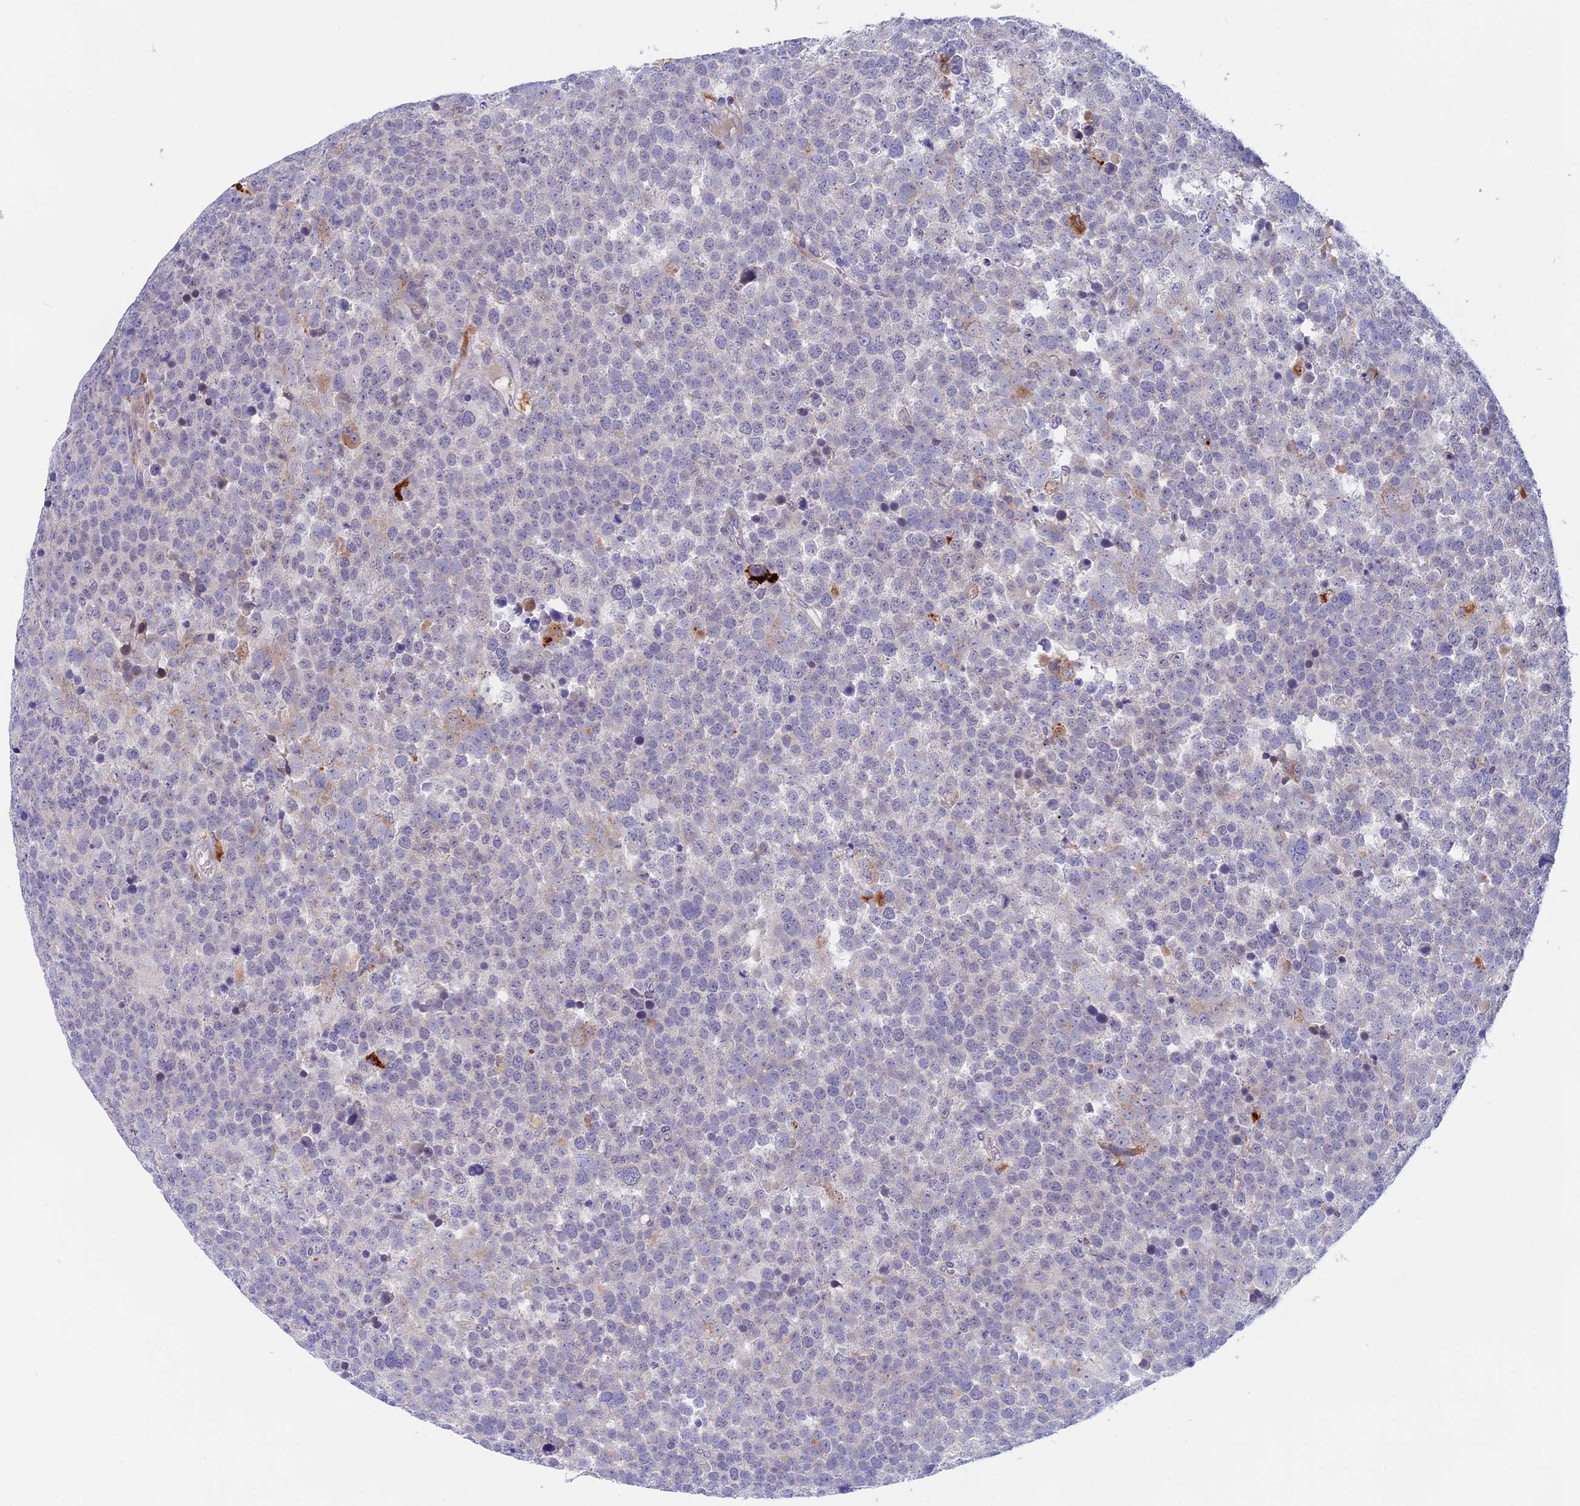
{"staining": {"intensity": "negative", "quantity": "none", "location": "none"}, "tissue": "testis cancer", "cell_type": "Tumor cells", "image_type": "cancer", "snomed": [{"axis": "morphology", "description": "Seminoma, NOS"}, {"axis": "topography", "description": "Testis"}], "caption": "IHC image of neoplastic tissue: testis seminoma stained with DAB displays no significant protein staining in tumor cells. The staining is performed using DAB brown chromogen with nuclei counter-stained in using hematoxylin.", "gene": "GLB1L", "patient": {"sex": "male", "age": 71}}